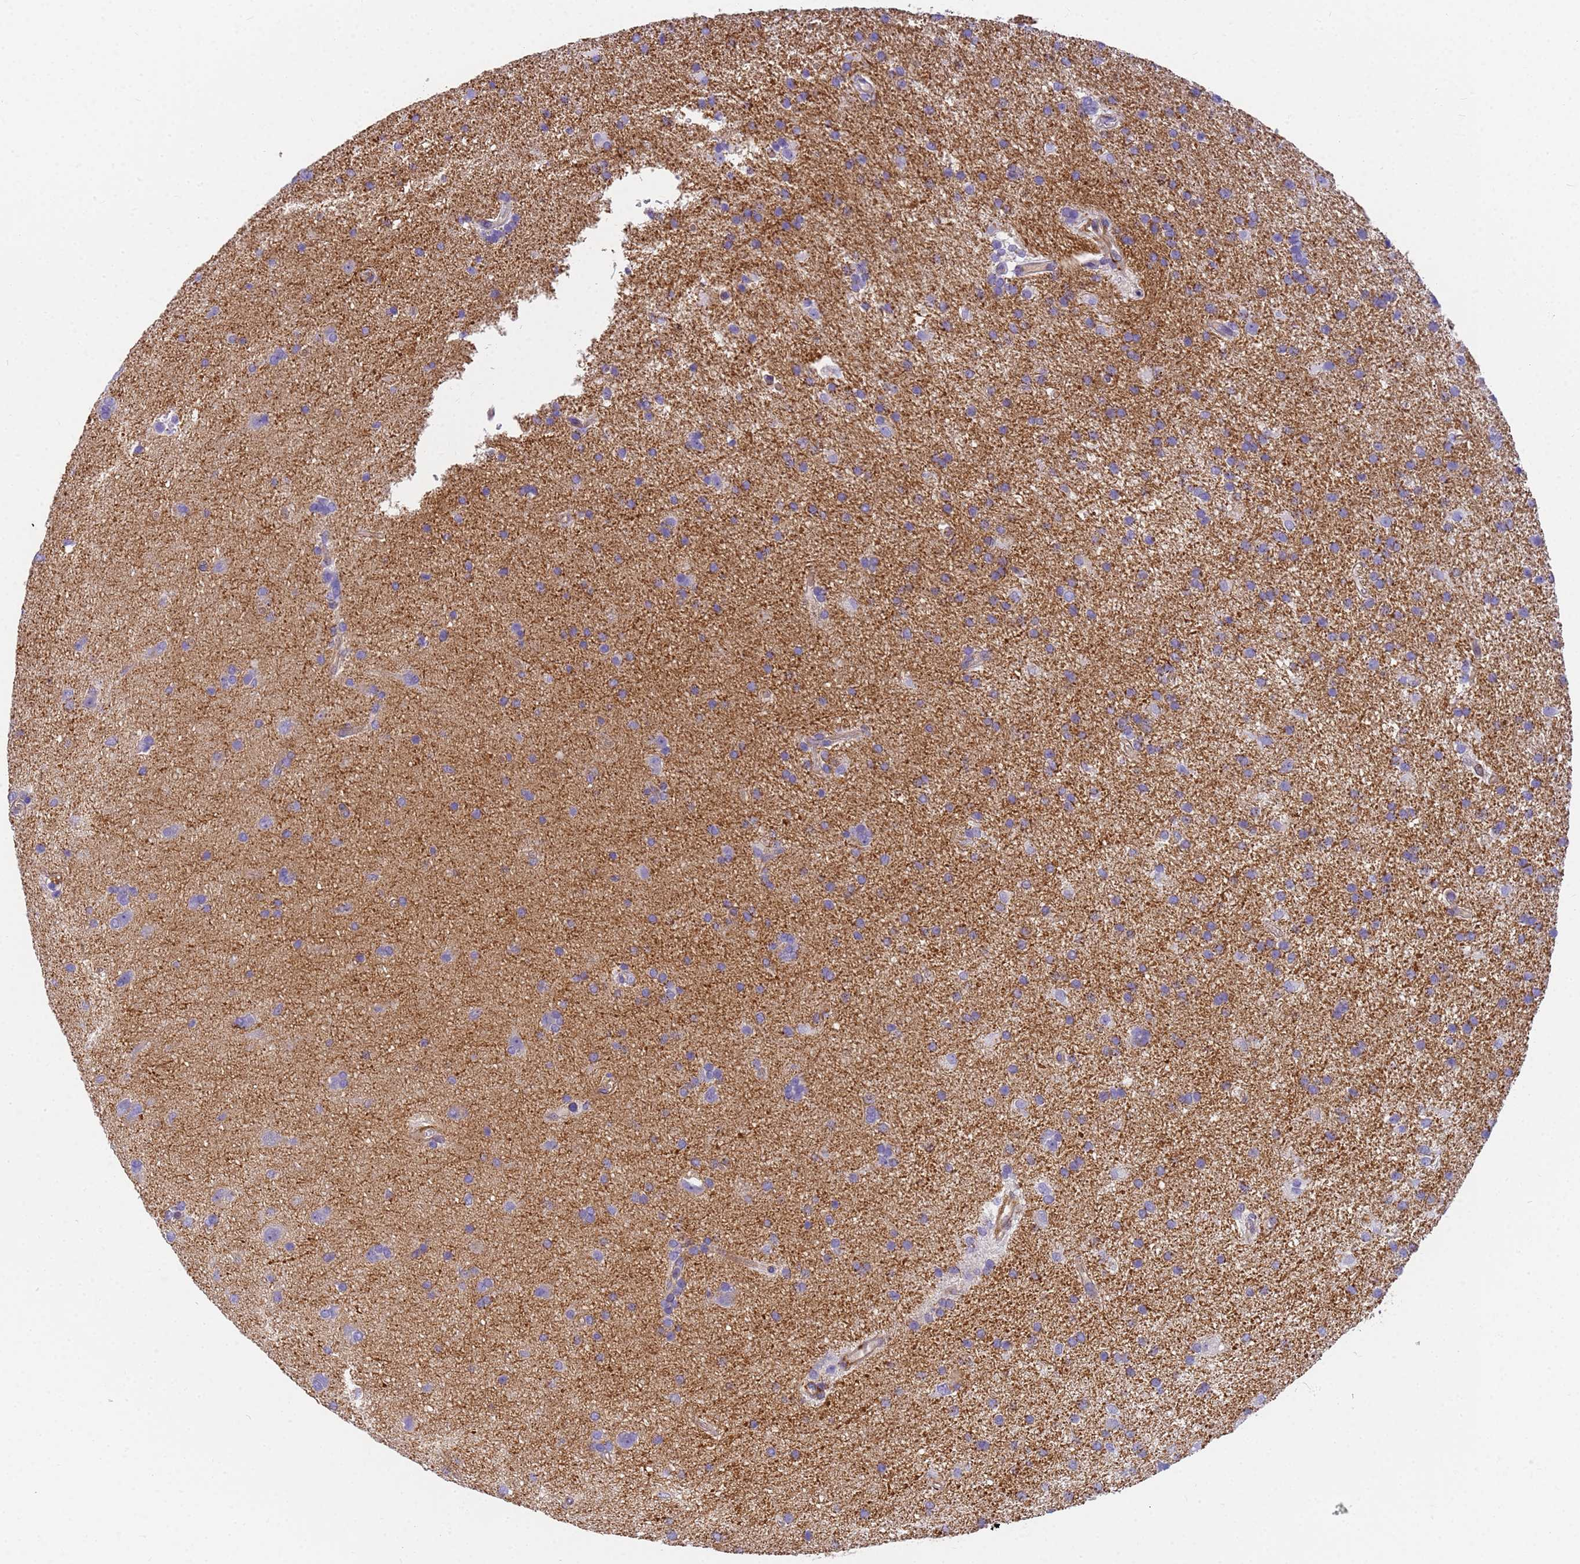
{"staining": {"intensity": "moderate", "quantity": "<25%", "location": "cytoplasmic/membranous"}, "tissue": "glioma", "cell_type": "Tumor cells", "image_type": "cancer", "snomed": [{"axis": "morphology", "description": "Glioma, malignant, Low grade"}, {"axis": "topography", "description": "Brain"}], "caption": "IHC staining of malignant low-grade glioma, which displays low levels of moderate cytoplasmic/membranous staining in about <25% of tumor cells indicating moderate cytoplasmic/membranous protein expression. The staining was performed using DAB (brown) for protein detection and nuclei were counterstained in hematoxylin (blue).", "gene": "MVB12A", "patient": {"sex": "male", "age": 66}}